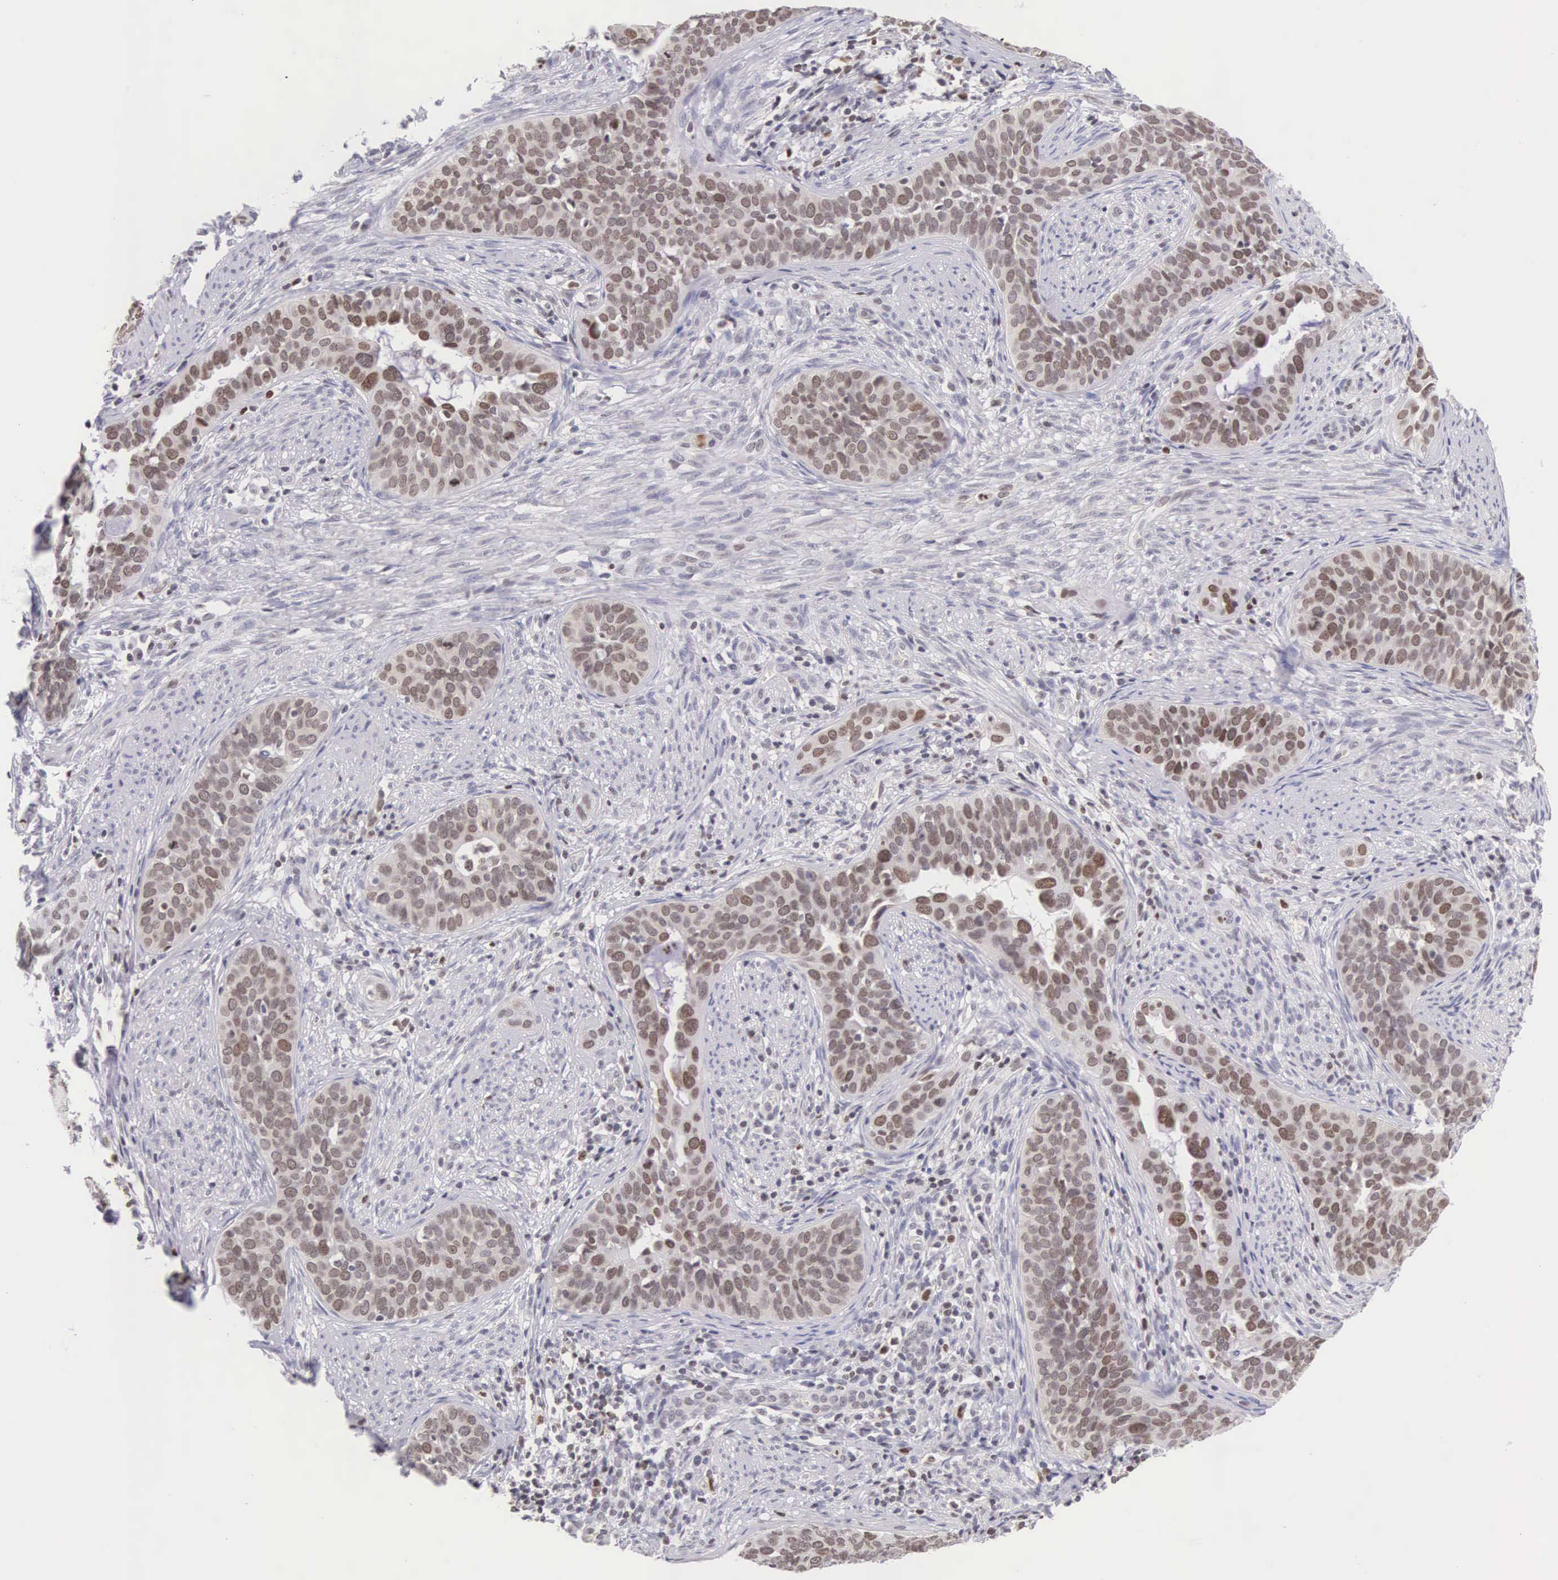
{"staining": {"intensity": "moderate", "quantity": ">75%", "location": "cytoplasmic/membranous,nuclear"}, "tissue": "cervical cancer", "cell_type": "Tumor cells", "image_type": "cancer", "snomed": [{"axis": "morphology", "description": "Squamous cell carcinoma, NOS"}, {"axis": "topography", "description": "Cervix"}], "caption": "IHC histopathology image of neoplastic tissue: human cervical squamous cell carcinoma stained using IHC demonstrates medium levels of moderate protein expression localized specifically in the cytoplasmic/membranous and nuclear of tumor cells, appearing as a cytoplasmic/membranous and nuclear brown color.", "gene": "VRK1", "patient": {"sex": "female", "age": 31}}